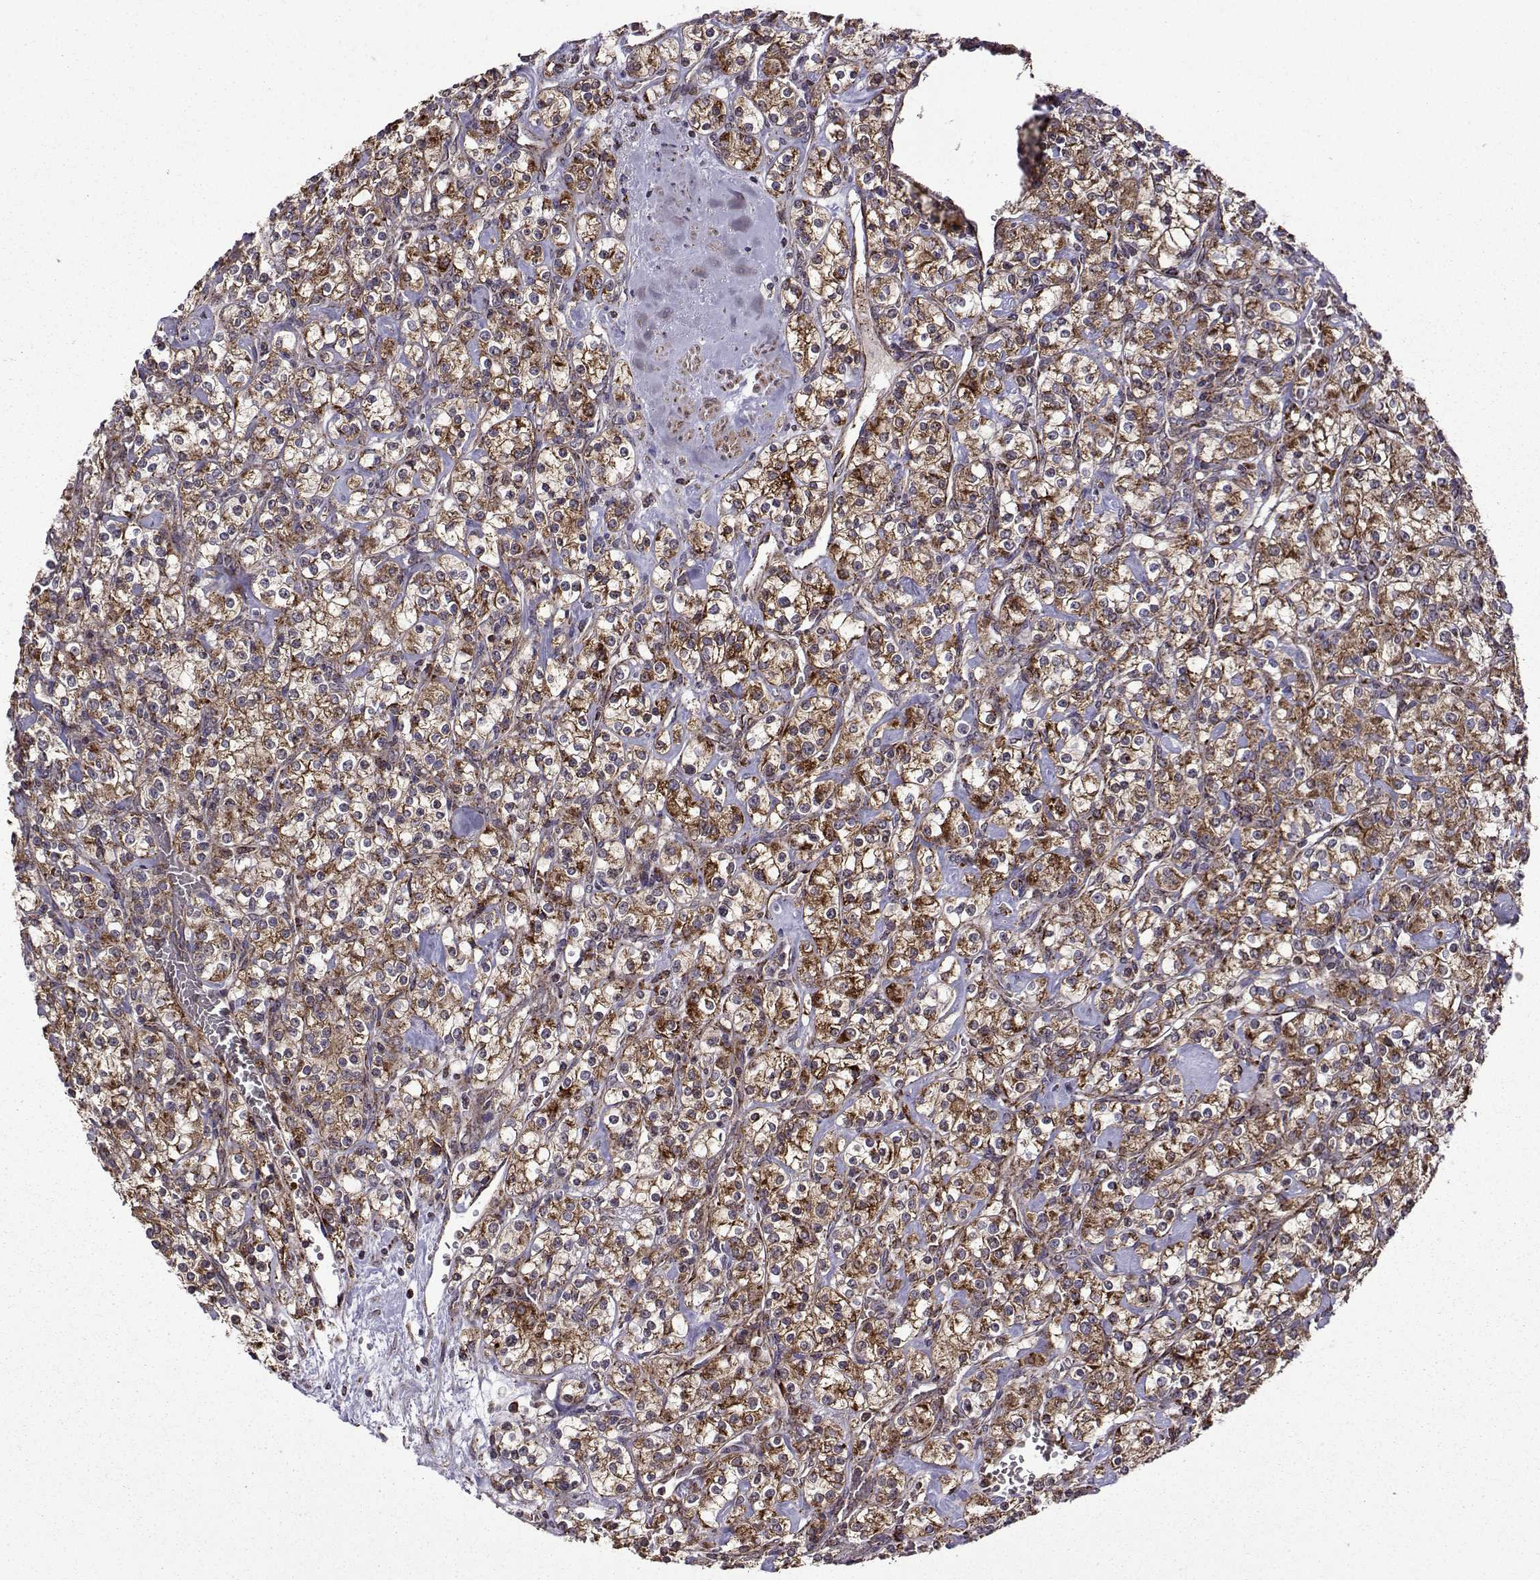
{"staining": {"intensity": "moderate", "quantity": ">75%", "location": "cytoplasmic/membranous"}, "tissue": "renal cancer", "cell_type": "Tumor cells", "image_type": "cancer", "snomed": [{"axis": "morphology", "description": "Adenocarcinoma, NOS"}, {"axis": "topography", "description": "Kidney"}], "caption": "Tumor cells exhibit medium levels of moderate cytoplasmic/membranous expression in about >75% of cells in human renal cancer (adenocarcinoma). The protein is stained brown, and the nuclei are stained in blue (DAB (3,3'-diaminobenzidine) IHC with brightfield microscopy, high magnification).", "gene": "TAB2", "patient": {"sex": "male", "age": 77}}